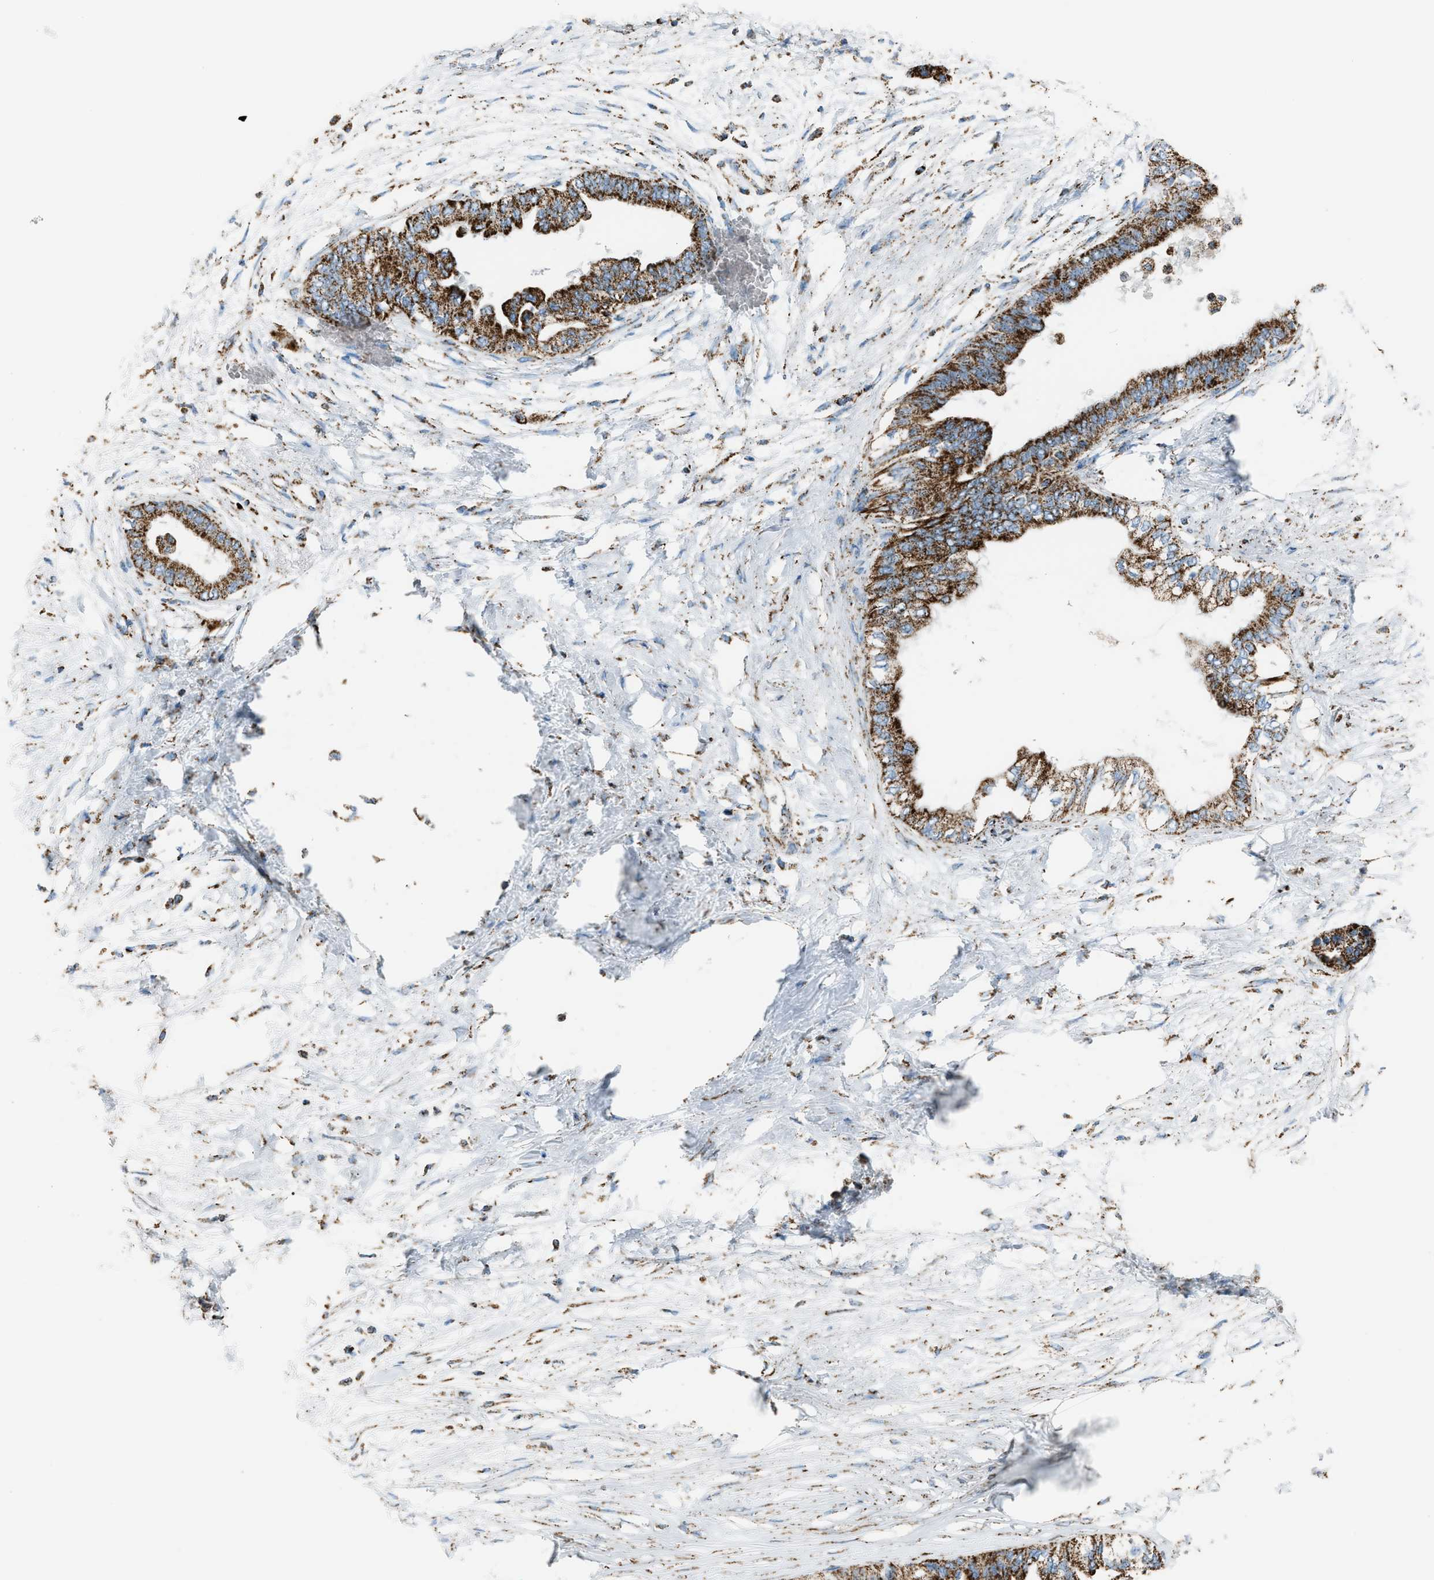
{"staining": {"intensity": "strong", "quantity": ">75%", "location": "cytoplasmic/membranous"}, "tissue": "pancreatic cancer", "cell_type": "Tumor cells", "image_type": "cancer", "snomed": [{"axis": "morphology", "description": "Normal tissue, NOS"}, {"axis": "morphology", "description": "Adenocarcinoma, NOS"}, {"axis": "topography", "description": "Pancreas"}, {"axis": "topography", "description": "Duodenum"}], "caption": "Immunohistochemical staining of pancreatic cancer (adenocarcinoma) shows strong cytoplasmic/membranous protein expression in approximately >75% of tumor cells.", "gene": "MDH2", "patient": {"sex": "female", "age": 60}}